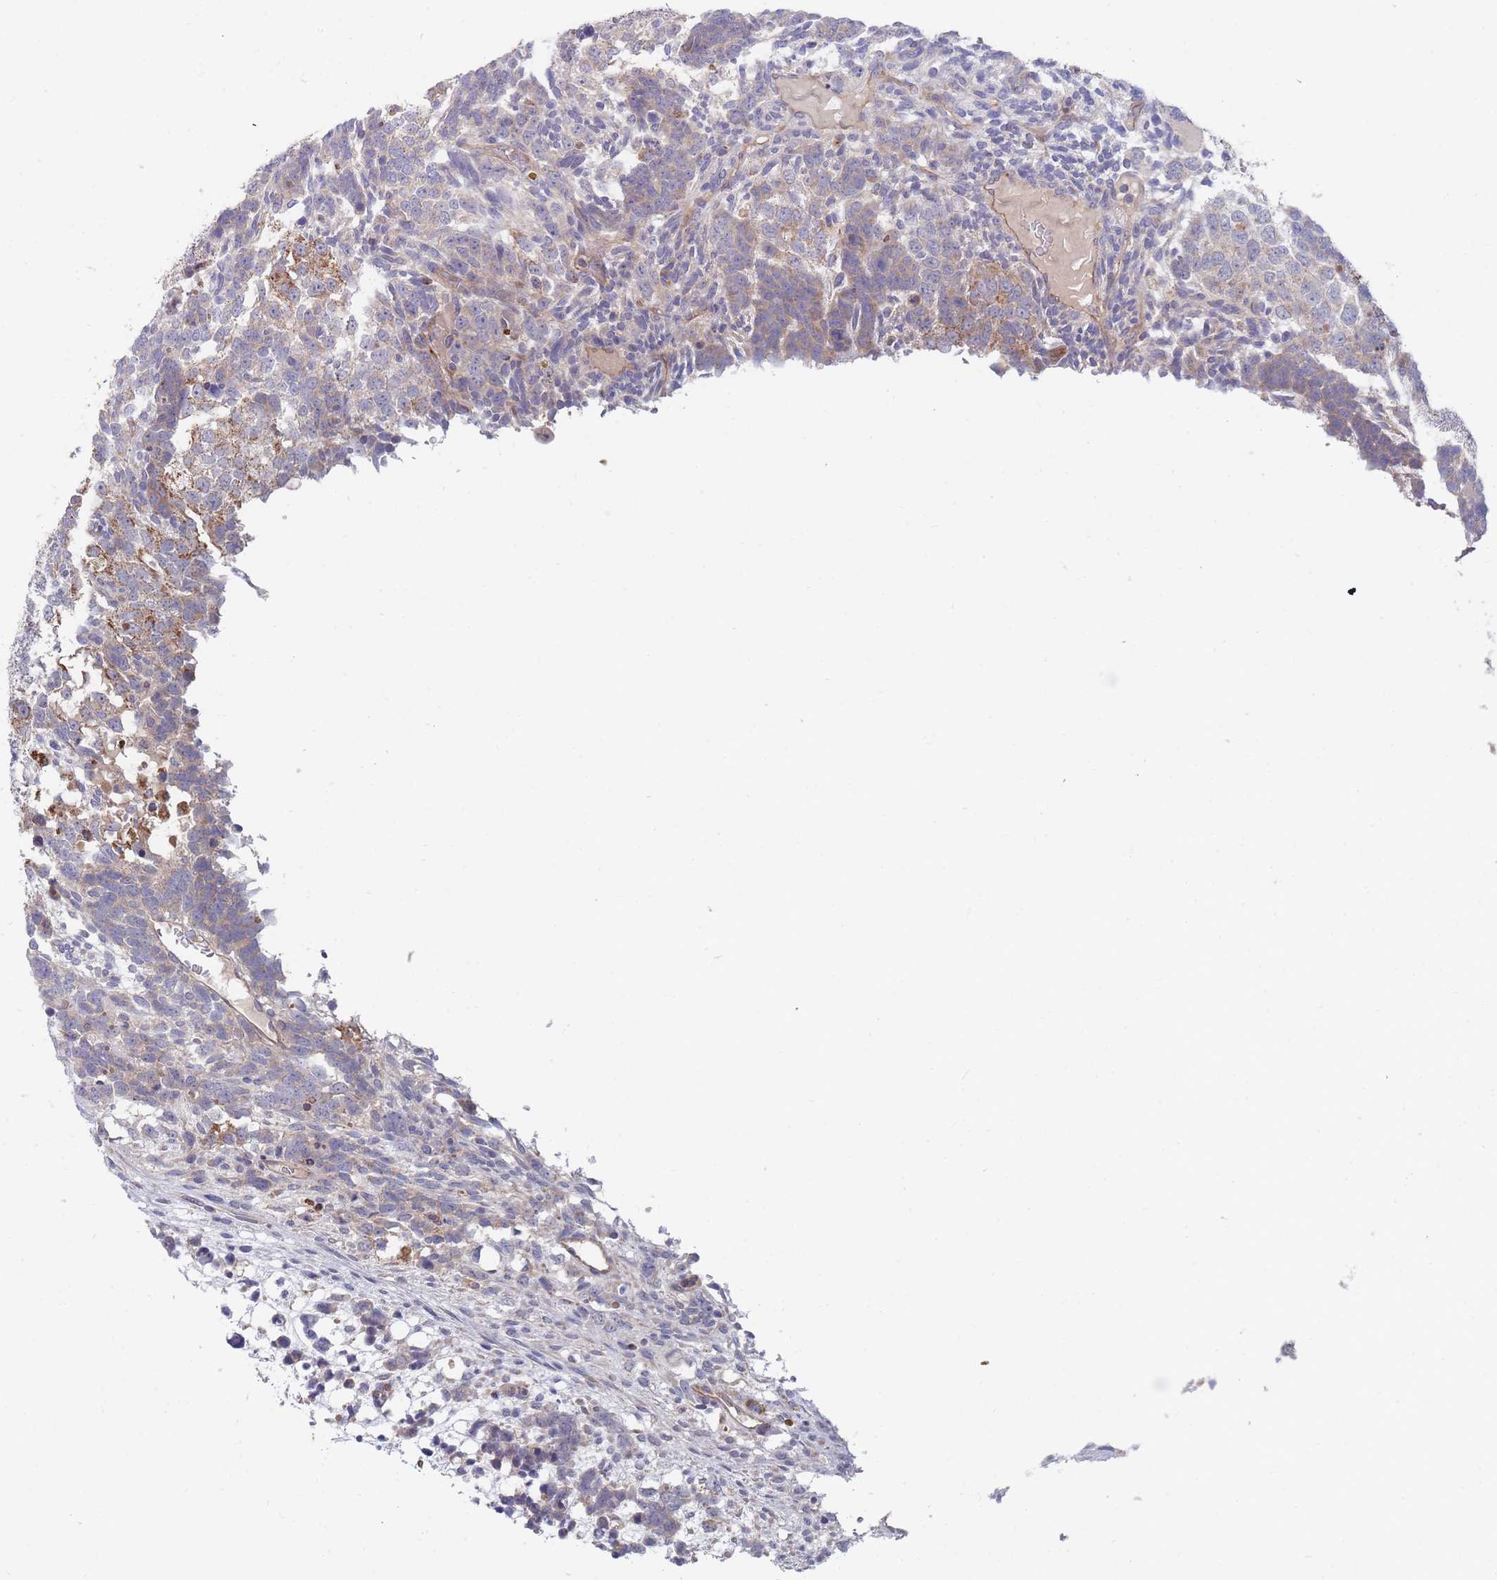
{"staining": {"intensity": "moderate", "quantity": "25%-75%", "location": "cytoplasmic/membranous"}, "tissue": "testis cancer", "cell_type": "Tumor cells", "image_type": "cancer", "snomed": [{"axis": "morphology", "description": "Carcinoma, Embryonal, NOS"}, {"axis": "topography", "description": "Testis"}], "caption": "Protein expression by IHC shows moderate cytoplasmic/membranous positivity in approximately 25%-75% of tumor cells in embryonal carcinoma (testis).", "gene": "NUB1", "patient": {"sex": "male", "age": 23}}